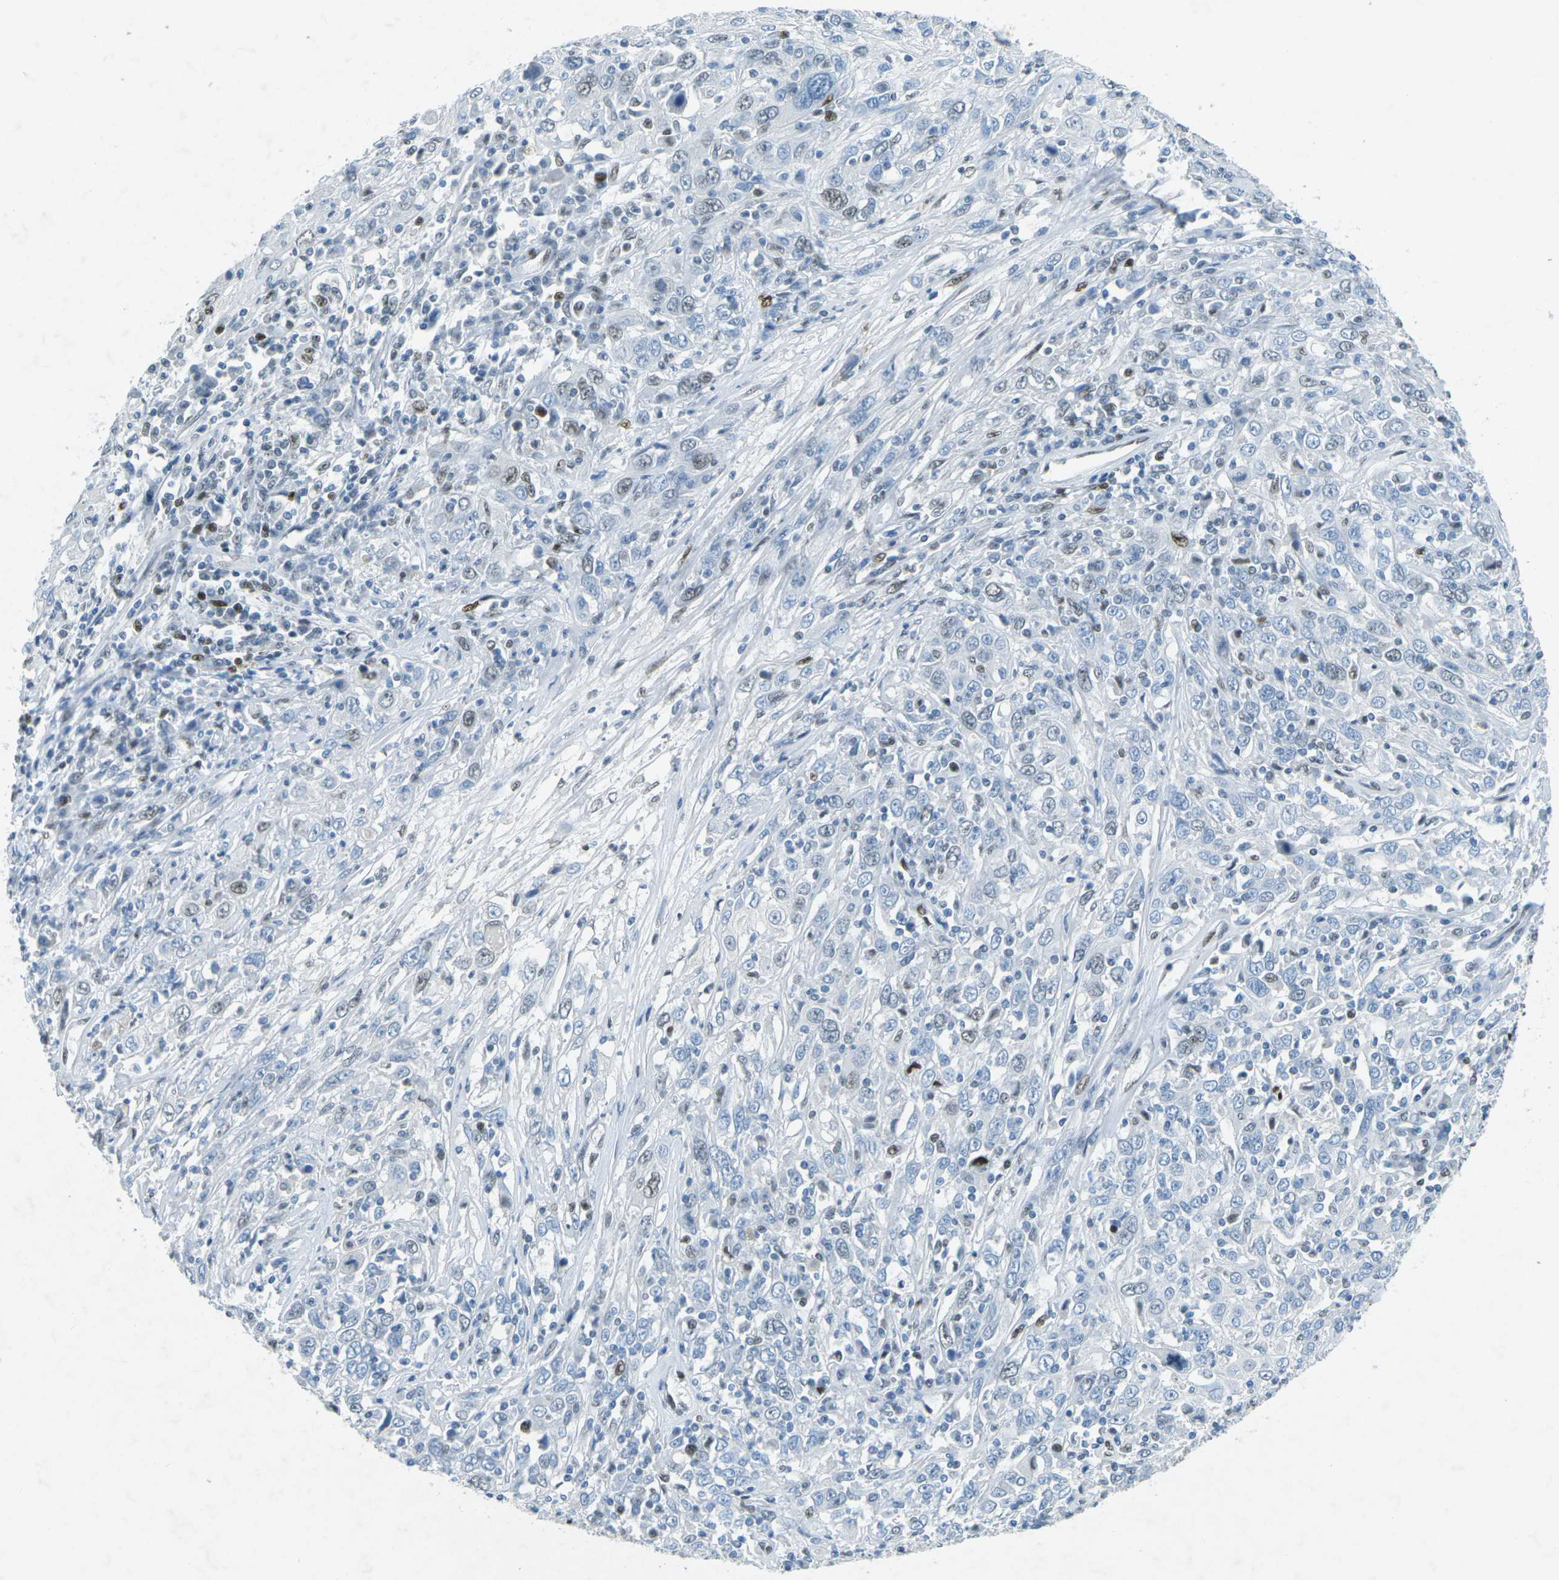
{"staining": {"intensity": "moderate", "quantity": "25%-75%", "location": "nuclear"}, "tissue": "cervical cancer", "cell_type": "Tumor cells", "image_type": "cancer", "snomed": [{"axis": "morphology", "description": "Squamous cell carcinoma, NOS"}, {"axis": "topography", "description": "Cervix"}], "caption": "Immunohistochemistry (IHC) micrograph of human squamous cell carcinoma (cervical) stained for a protein (brown), which reveals medium levels of moderate nuclear expression in about 25%-75% of tumor cells.", "gene": "RB1", "patient": {"sex": "female", "age": 46}}